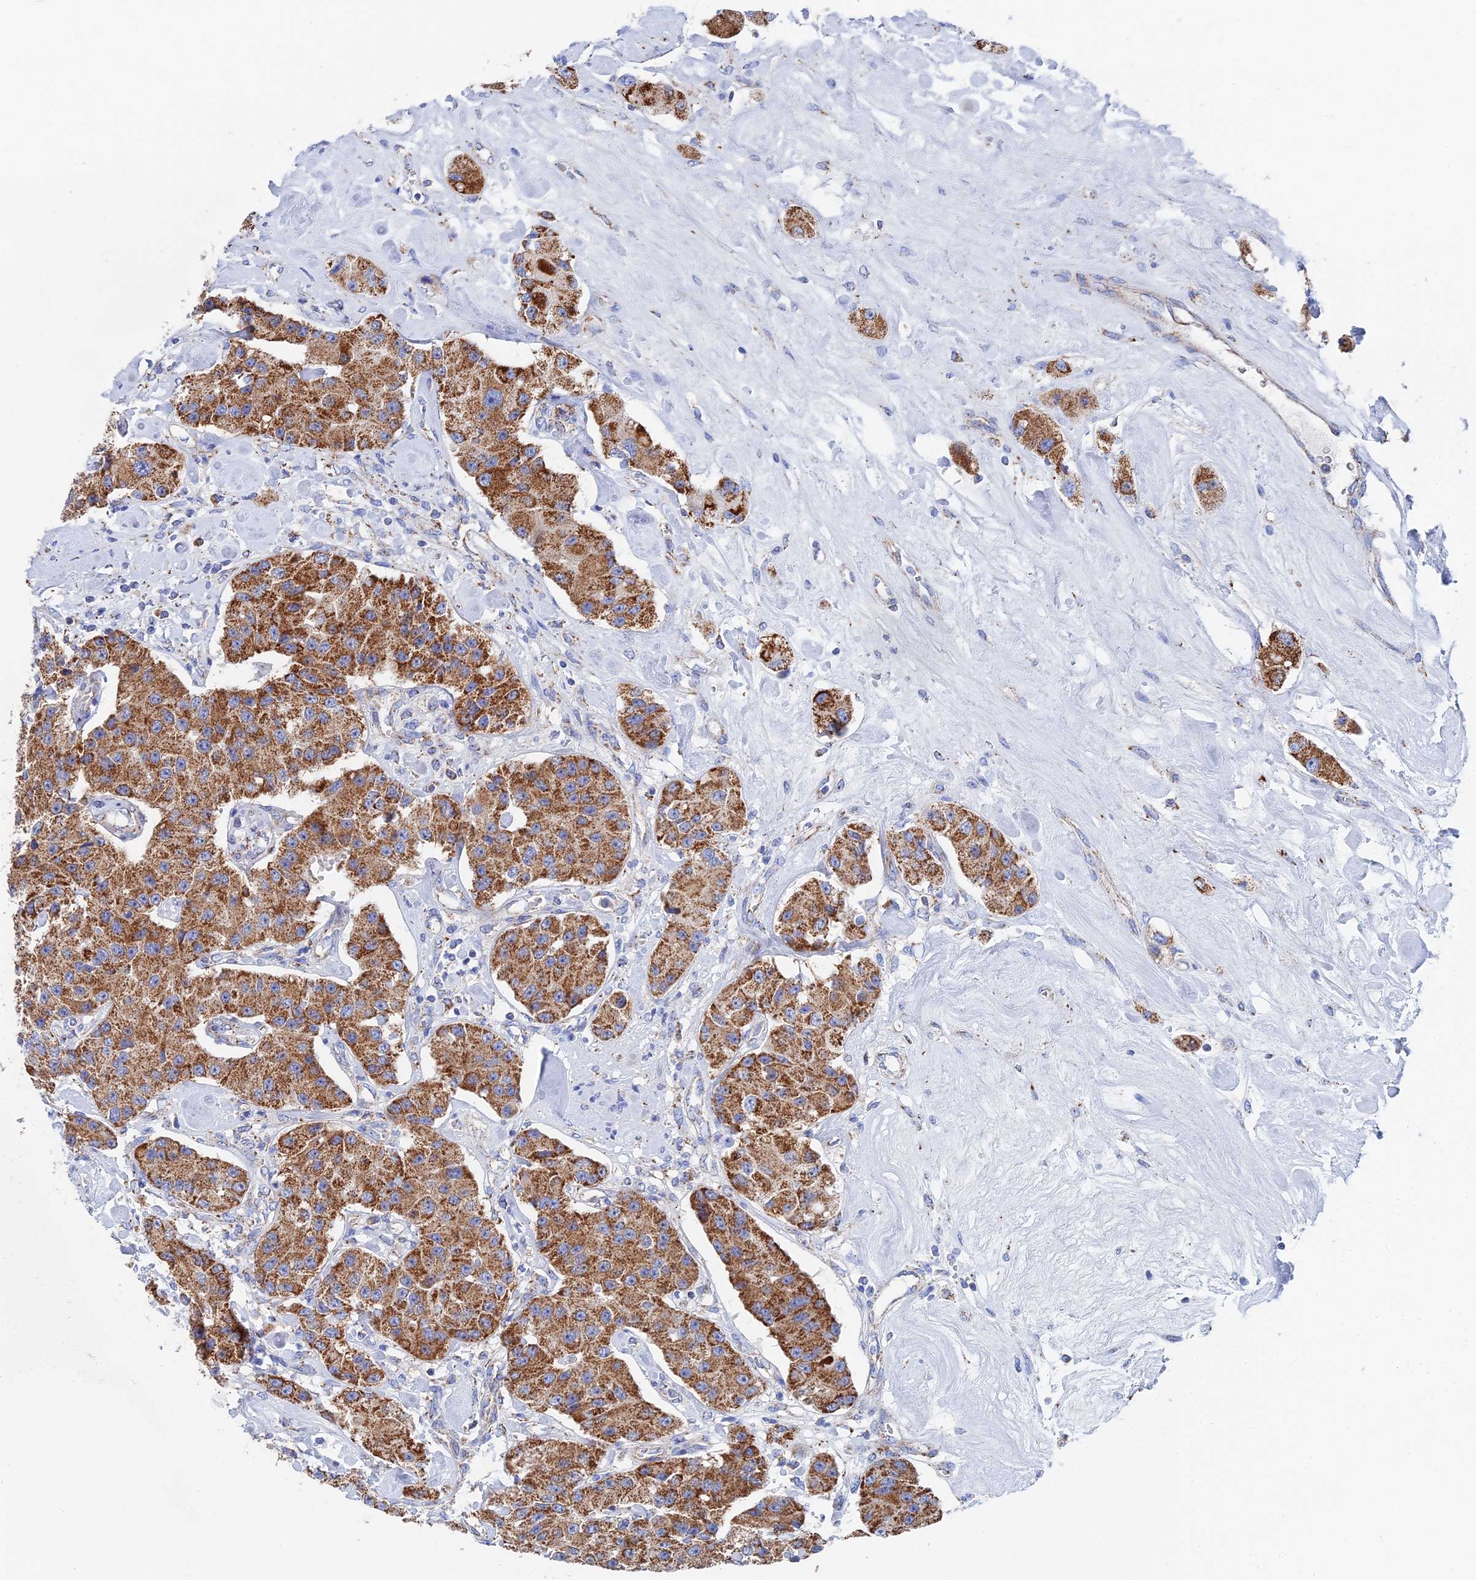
{"staining": {"intensity": "strong", "quantity": ">75%", "location": "cytoplasmic/membranous"}, "tissue": "carcinoid", "cell_type": "Tumor cells", "image_type": "cancer", "snomed": [{"axis": "morphology", "description": "Carcinoid, malignant, NOS"}, {"axis": "topography", "description": "Pancreas"}], "caption": "A brown stain labels strong cytoplasmic/membranous expression of a protein in malignant carcinoid tumor cells.", "gene": "IFT80", "patient": {"sex": "male", "age": 41}}